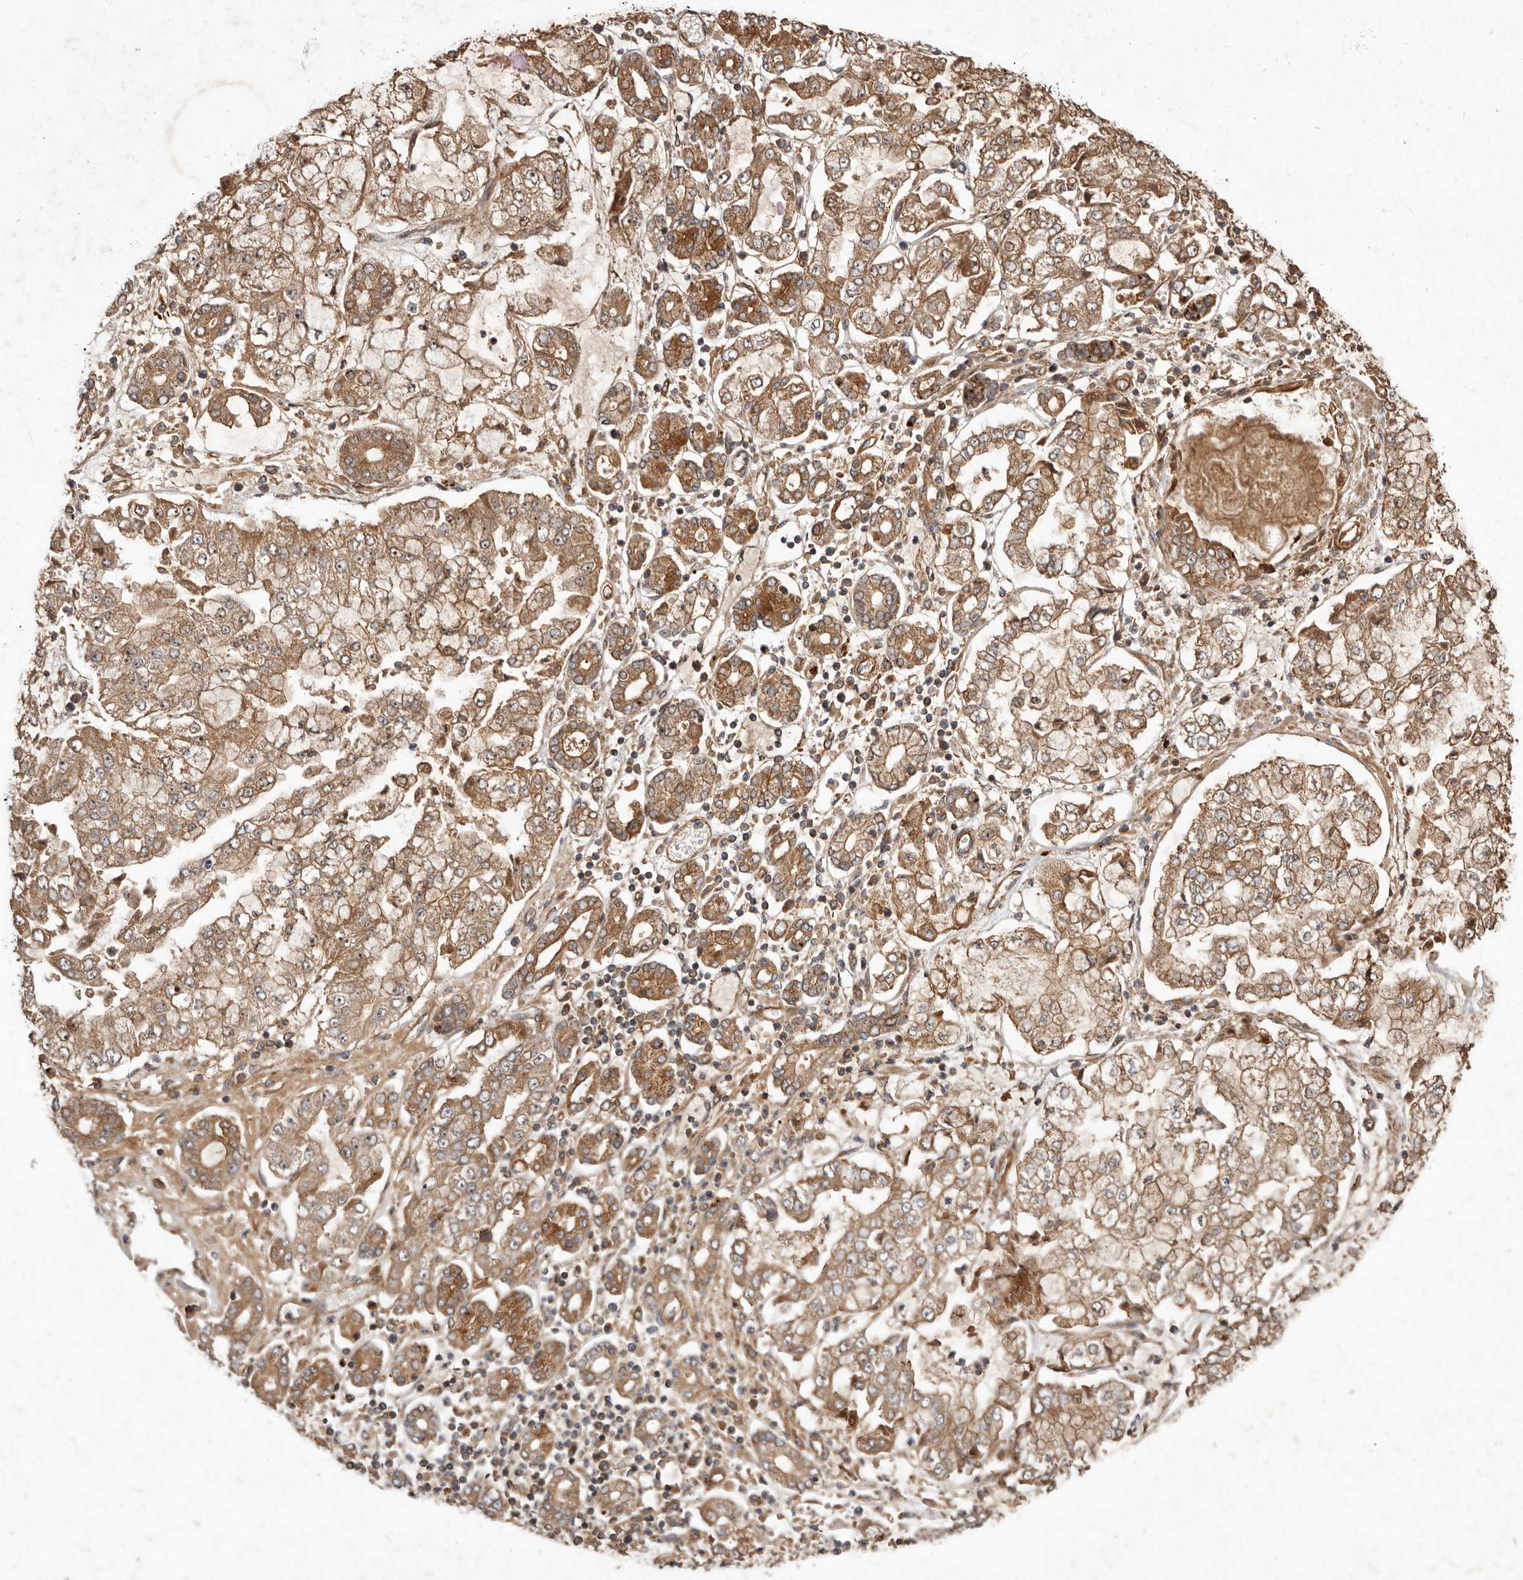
{"staining": {"intensity": "moderate", "quantity": ">75%", "location": "cytoplasmic/membranous"}, "tissue": "stomach cancer", "cell_type": "Tumor cells", "image_type": "cancer", "snomed": [{"axis": "morphology", "description": "Adenocarcinoma, NOS"}, {"axis": "topography", "description": "Stomach"}], "caption": "Protein analysis of stomach adenocarcinoma tissue demonstrates moderate cytoplasmic/membranous staining in about >75% of tumor cells.", "gene": "STK36", "patient": {"sex": "male", "age": 76}}